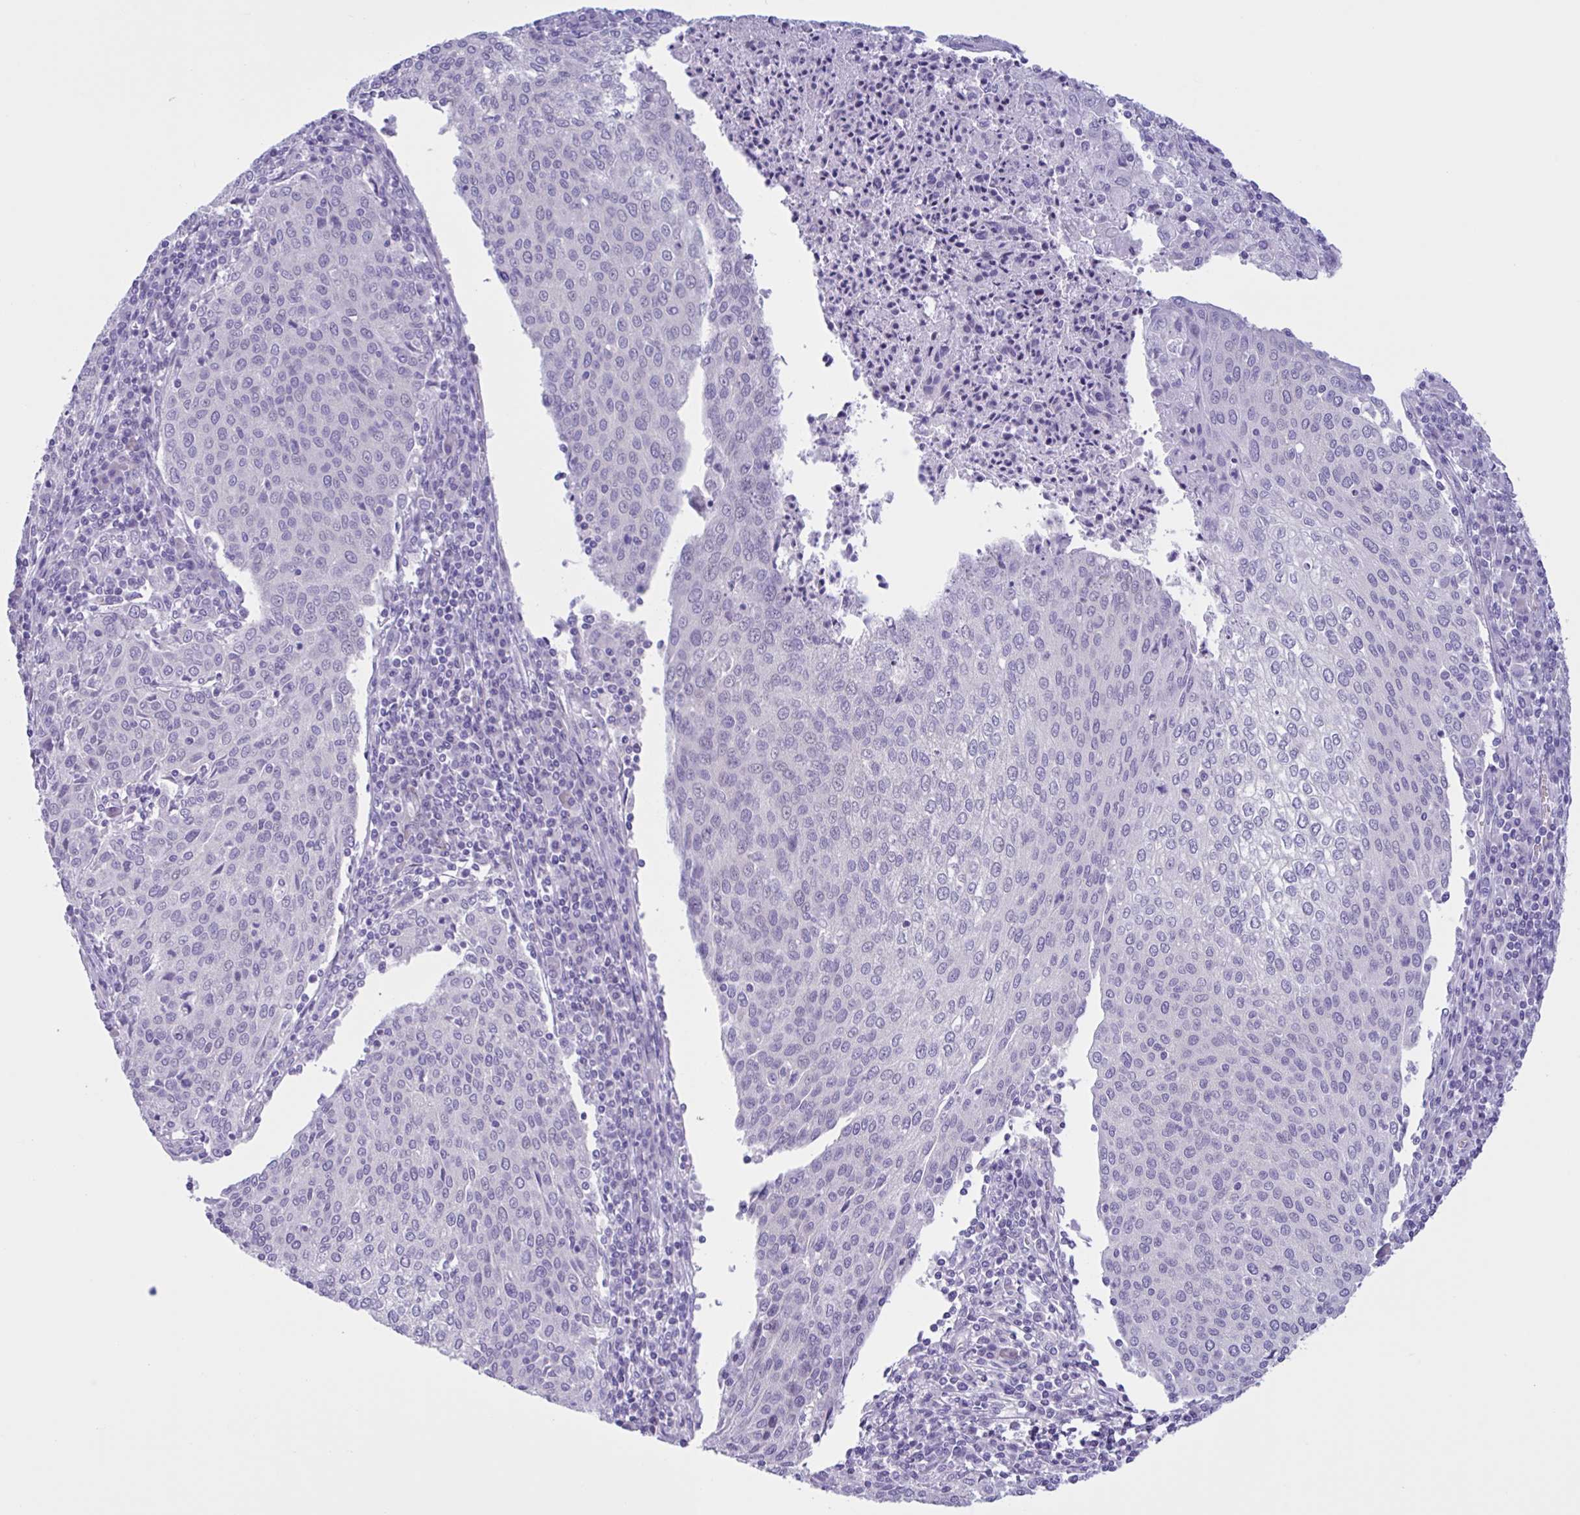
{"staining": {"intensity": "negative", "quantity": "none", "location": "none"}, "tissue": "cervical cancer", "cell_type": "Tumor cells", "image_type": "cancer", "snomed": [{"axis": "morphology", "description": "Squamous cell carcinoma, NOS"}, {"axis": "topography", "description": "Cervix"}], "caption": "Immunohistochemistry (IHC) of human cervical cancer displays no expression in tumor cells.", "gene": "AHCYL2", "patient": {"sex": "female", "age": 46}}